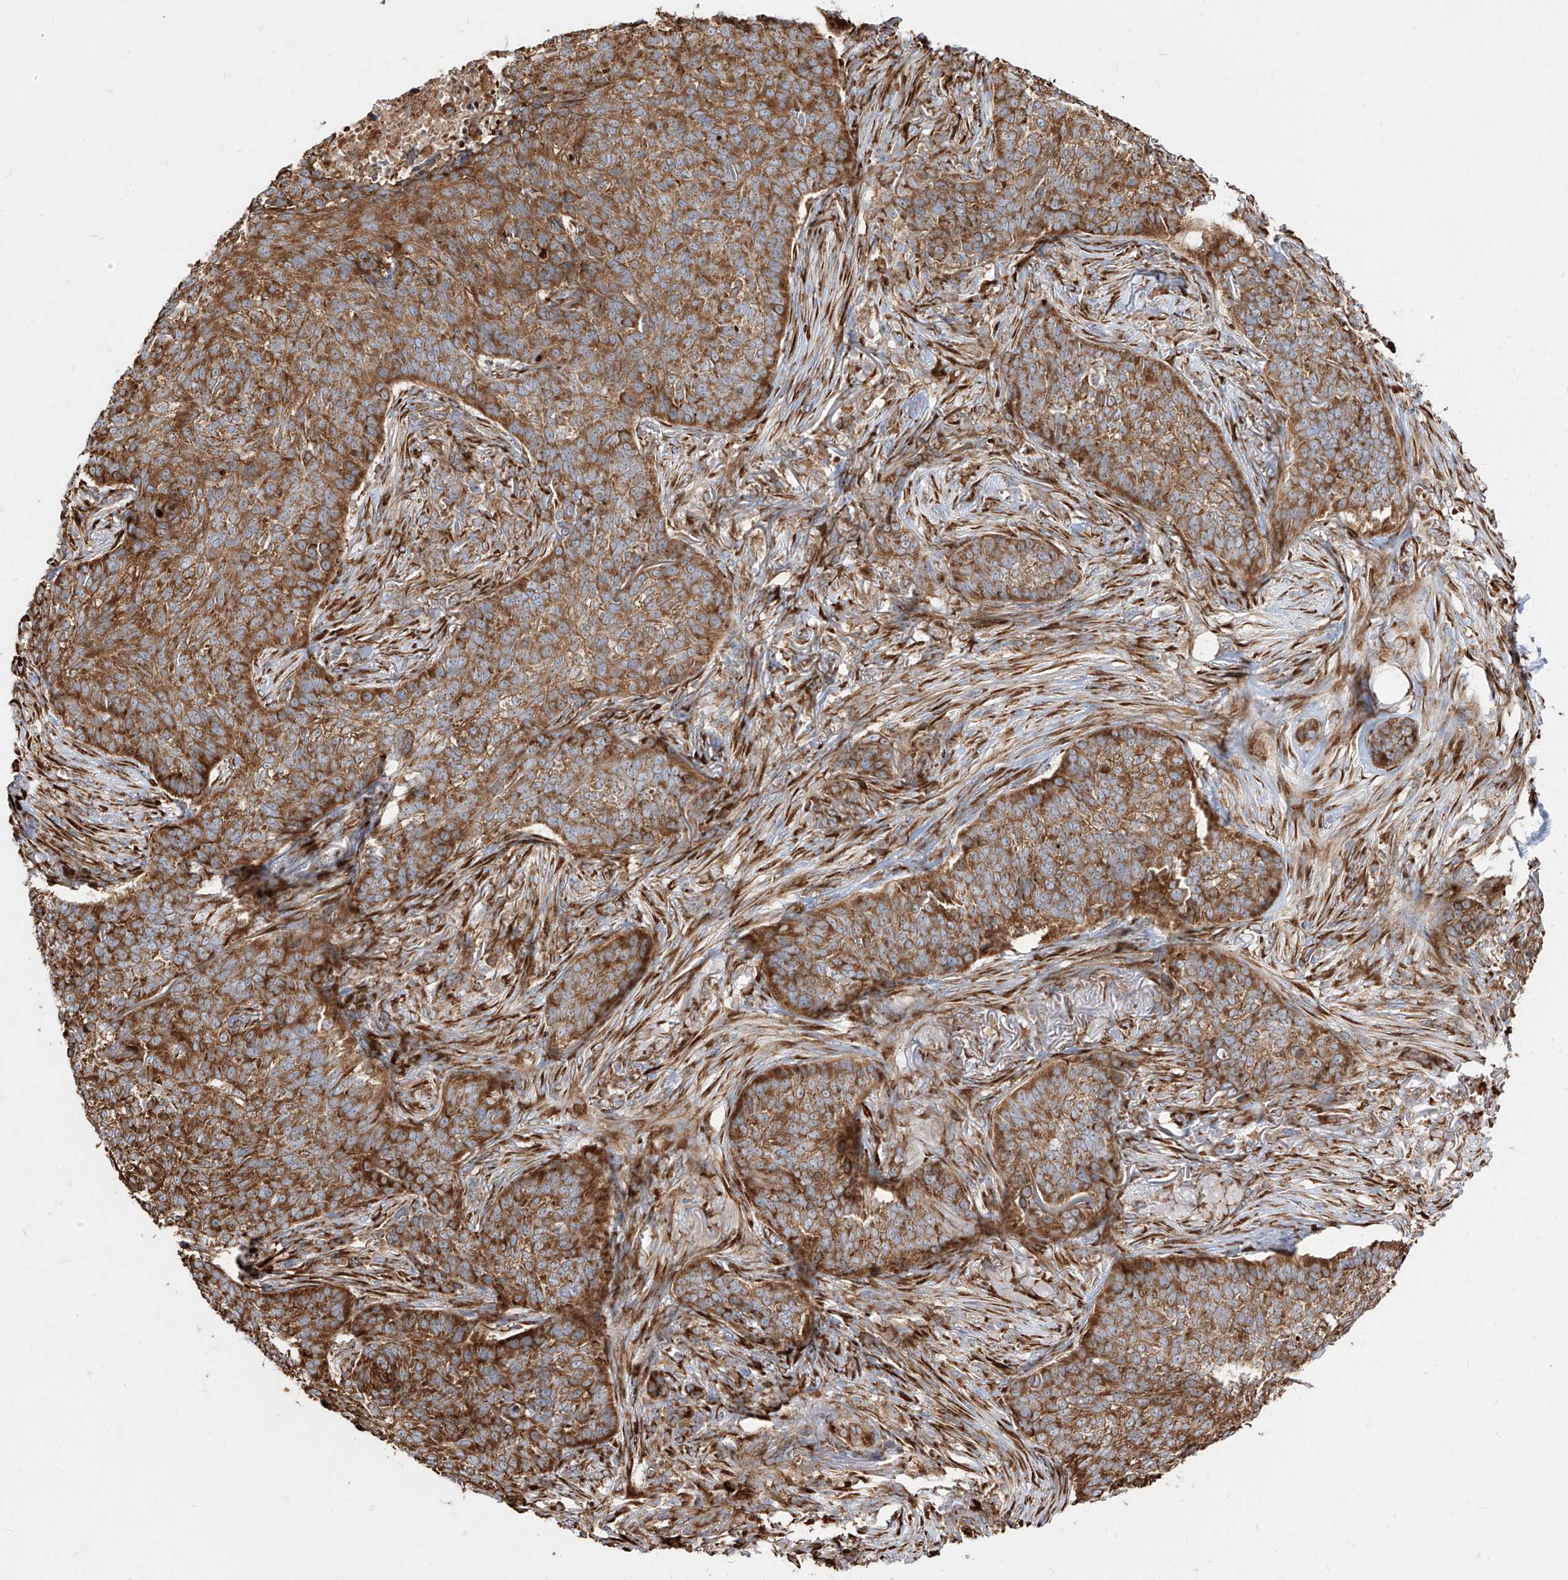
{"staining": {"intensity": "strong", "quantity": ">75%", "location": "cytoplasmic/membranous"}, "tissue": "skin cancer", "cell_type": "Tumor cells", "image_type": "cancer", "snomed": [{"axis": "morphology", "description": "Basal cell carcinoma"}, {"axis": "topography", "description": "Skin"}], "caption": "Immunohistochemistry (IHC) of skin cancer shows high levels of strong cytoplasmic/membranous staining in about >75% of tumor cells.", "gene": "RPS25", "patient": {"sex": "male", "age": 85}}